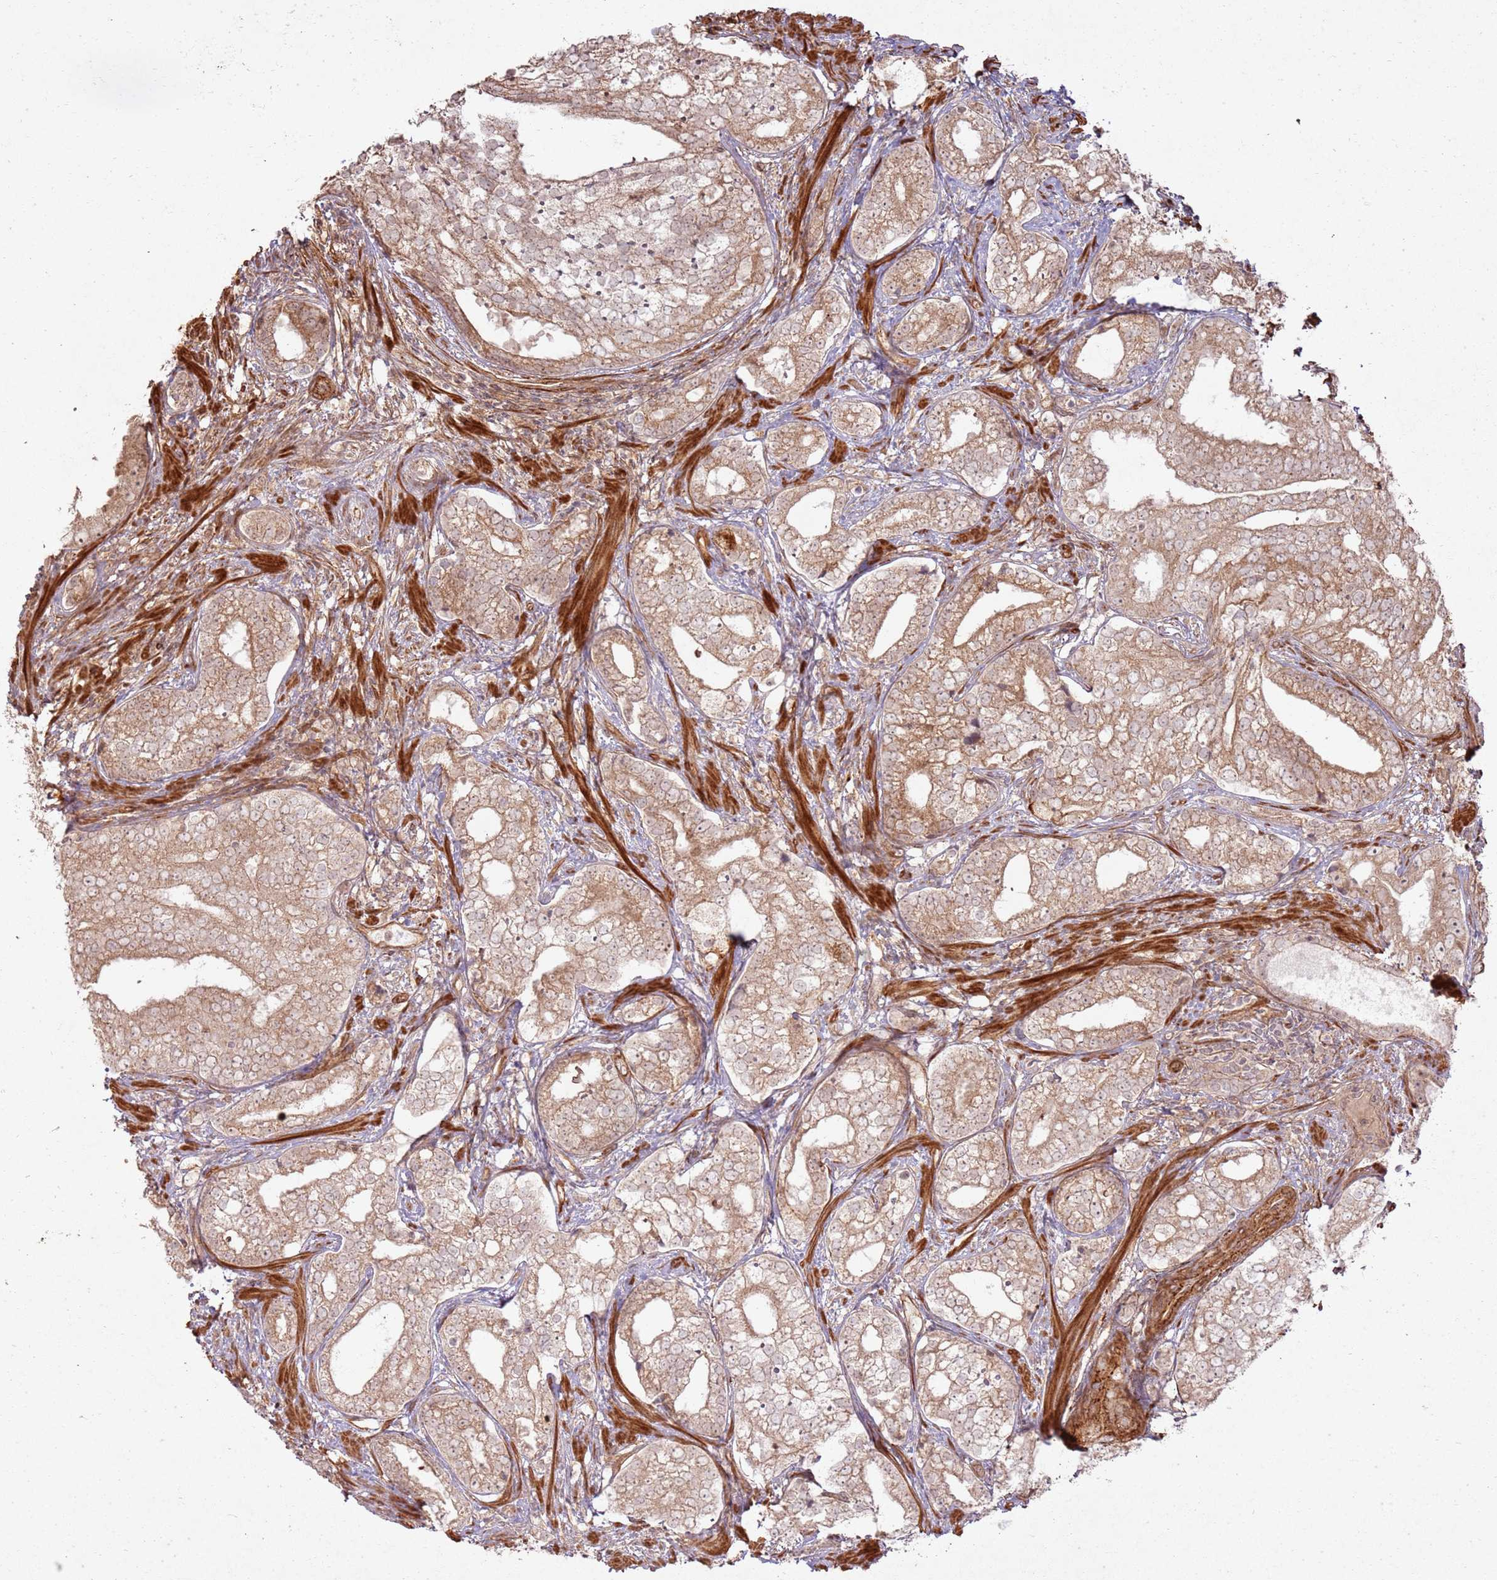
{"staining": {"intensity": "moderate", "quantity": ">75%", "location": "cytoplasmic/membranous,nuclear"}, "tissue": "prostate cancer", "cell_type": "Tumor cells", "image_type": "cancer", "snomed": [{"axis": "morphology", "description": "Adenocarcinoma, High grade"}, {"axis": "topography", "description": "Prostate"}], "caption": "About >75% of tumor cells in prostate cancer (adenocarcinoma (high-grade)) show moderate cytoplasmic/membranous and nuclear protein positivity as visualized by brown immunohistochemical staining.", "gene": "ZNF623", "patient": {"sex": "male", "age": 75}}